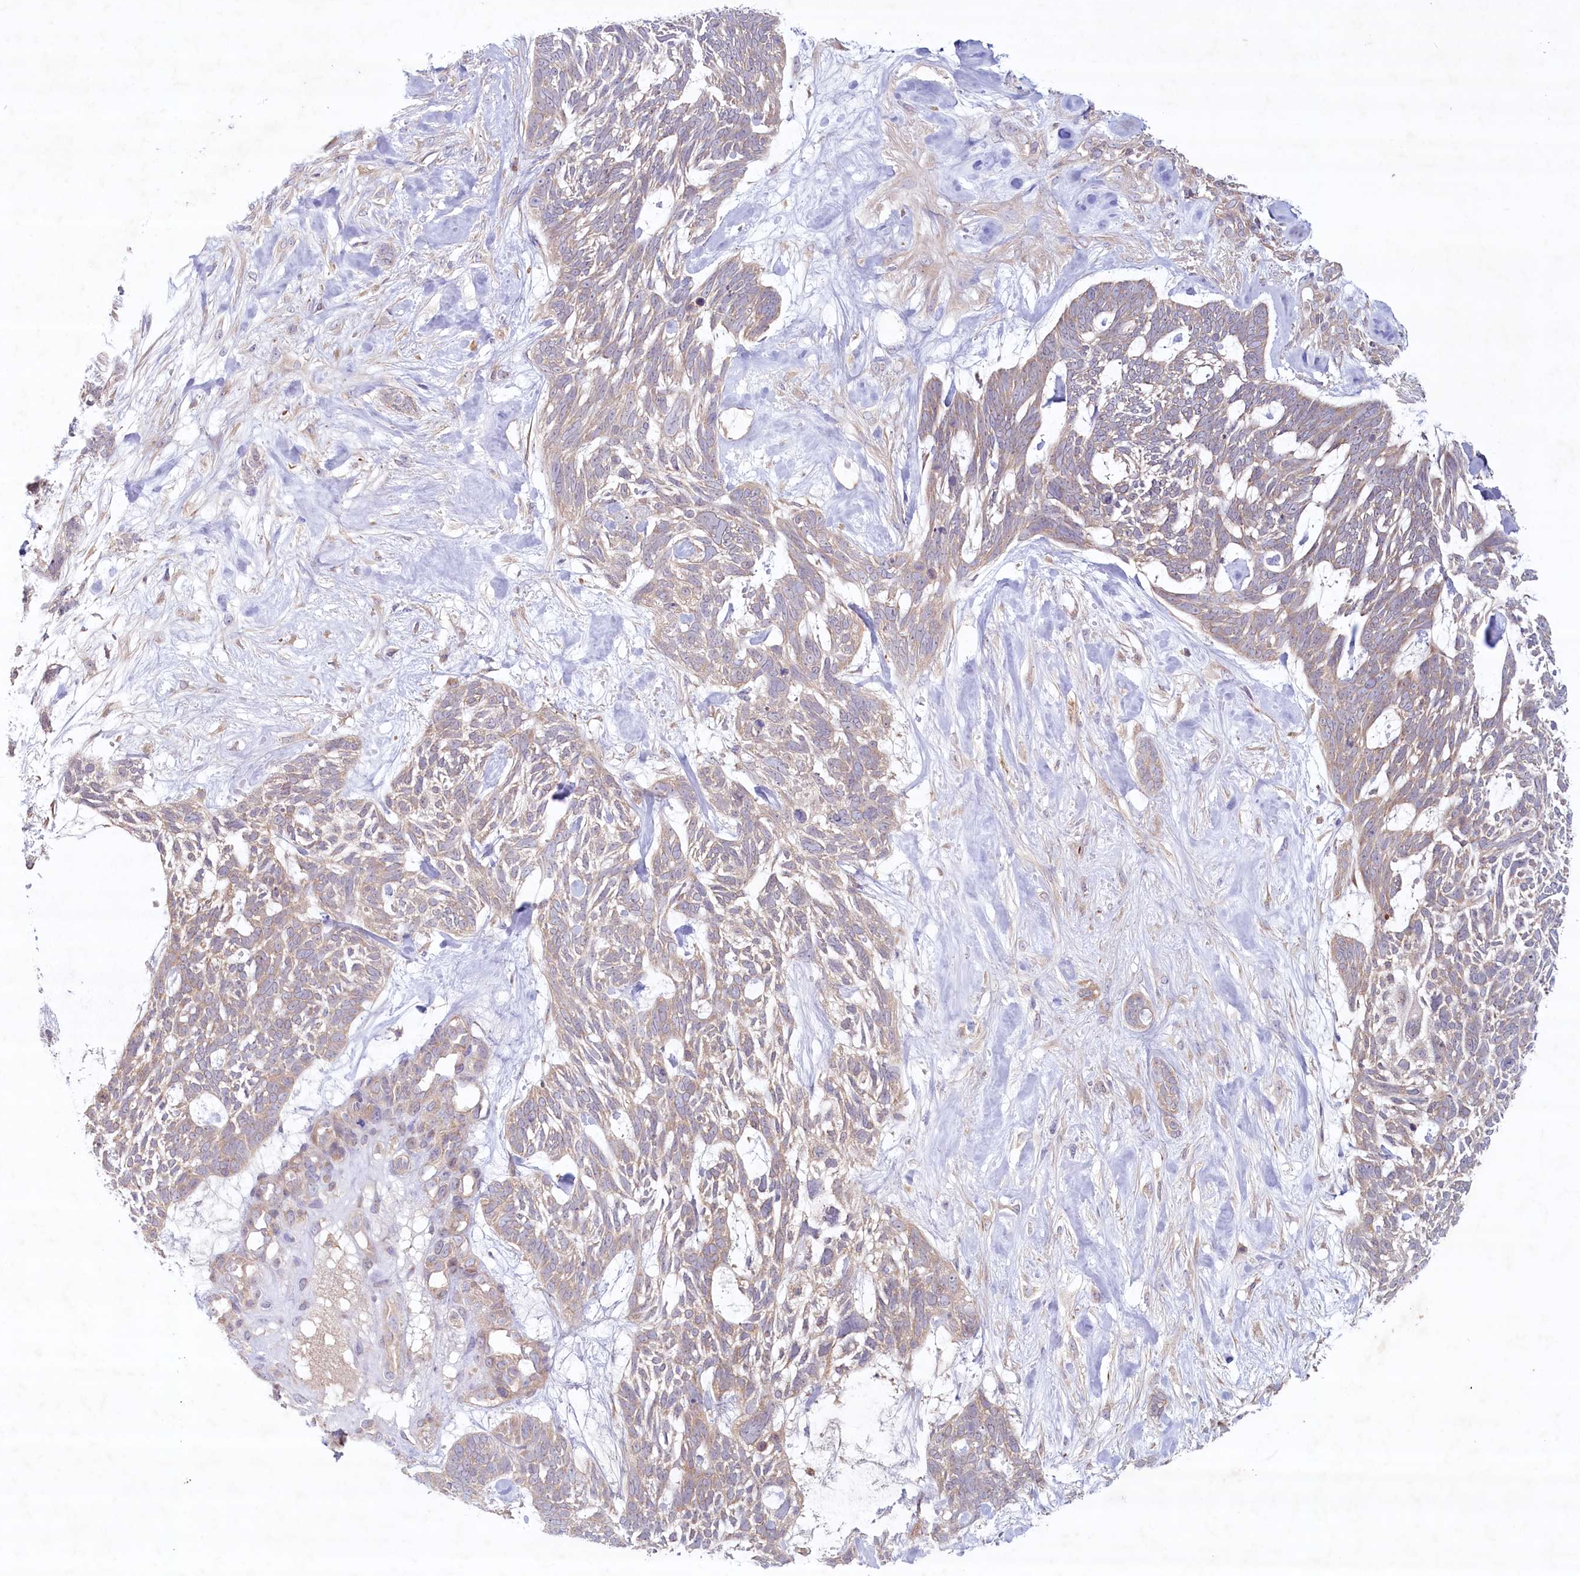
{"staining": {"intensity": "weak", "quantity": "<25%", "location": "cytoplasmic/membranous"}, "tissue": "skin cancer", "cell_type": "Tumor cells", "image_type": "cancer", "snomed": [{"axis": "morphology", "description": "Basal cell carcinoma"}, {"axis": "topography", "description": "Skin"}], "caption": "Immunohistochemistry of skin cancer reveals no expression in tumor cells.", "gene": "TNIP1", "patient": {"sex": "male", "age": 88}}